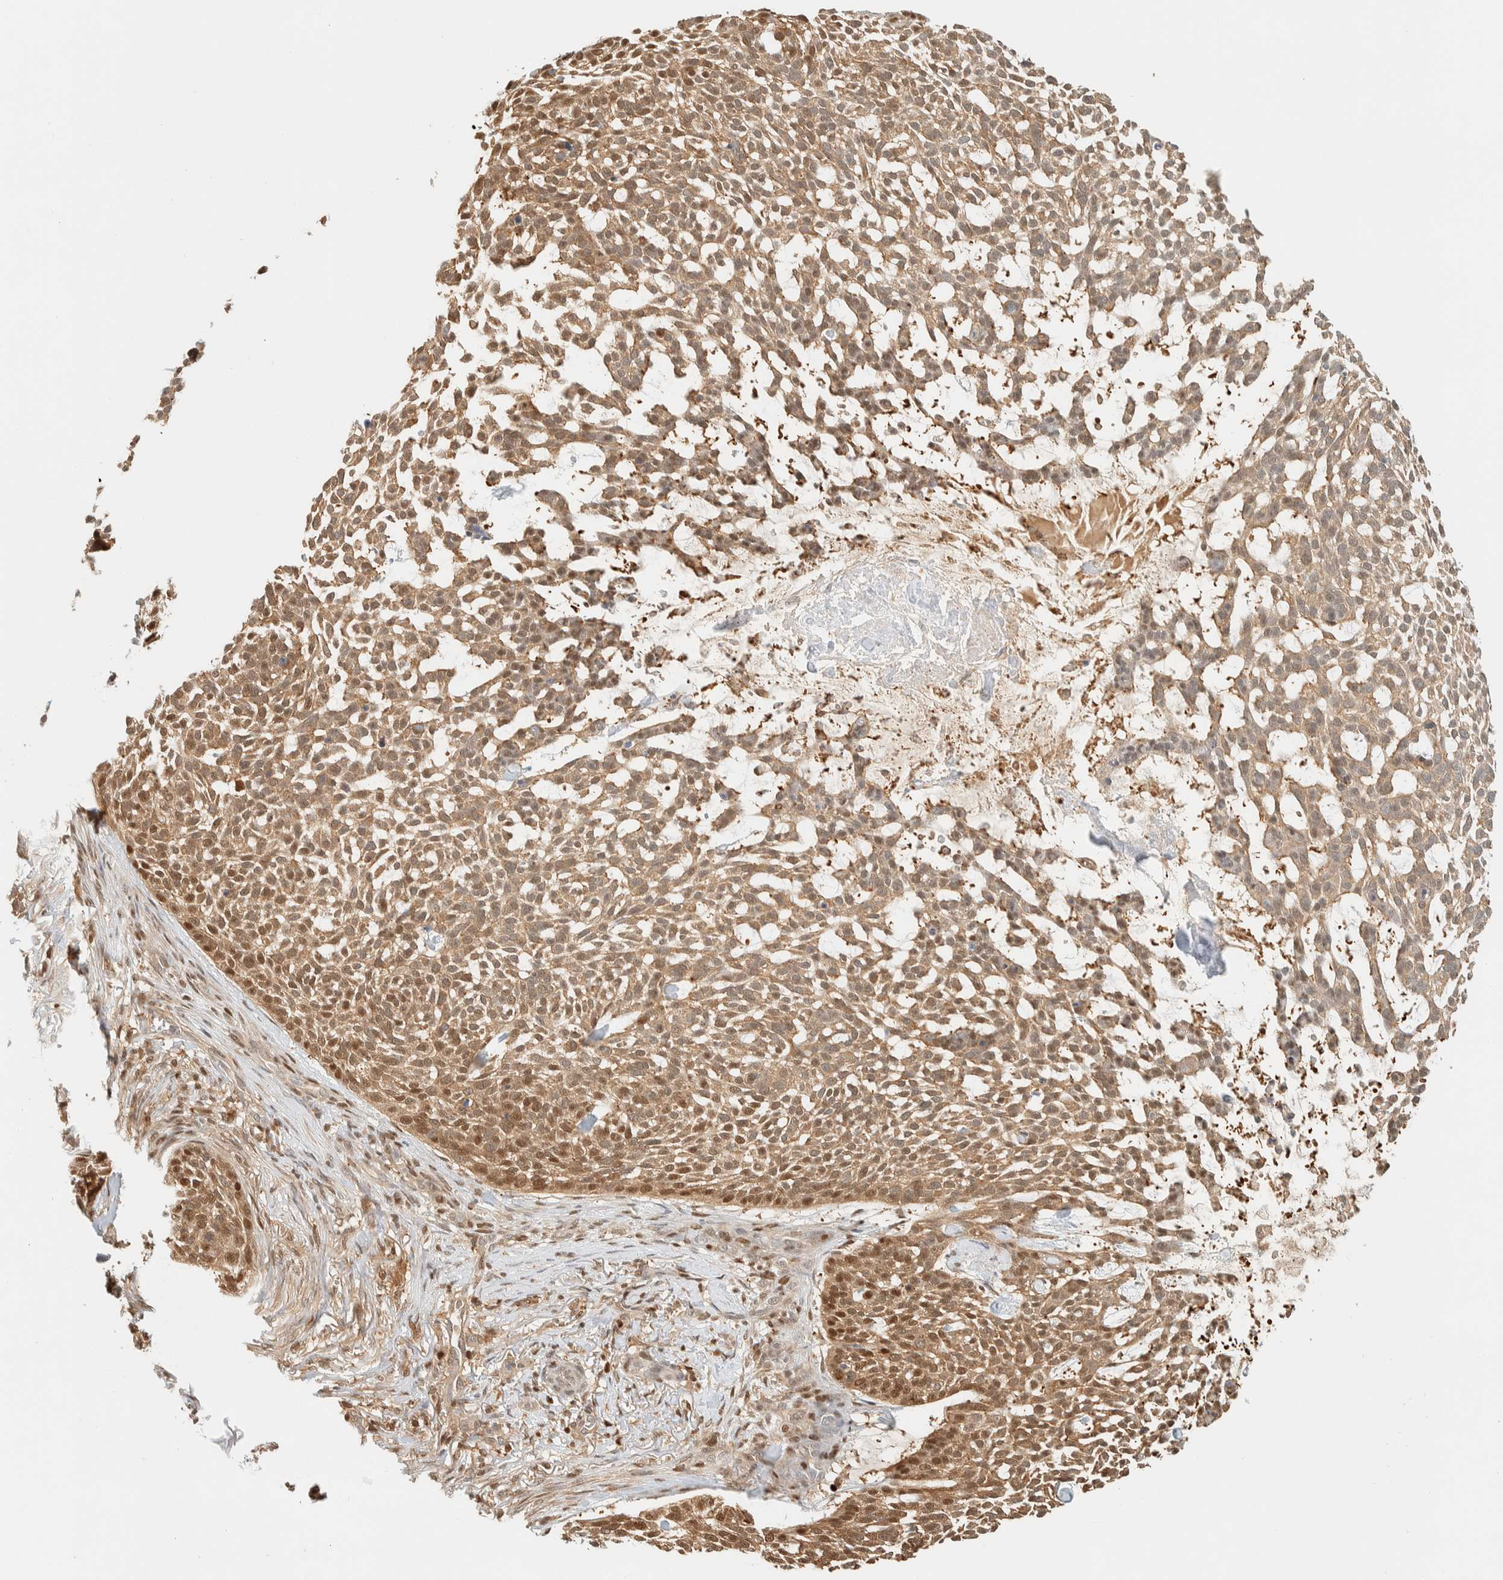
{"staining": {"intensity": "moderate", "quantity": ">75%", "location": "cytoplasmic/membranous,nuclear"}, "tissue": "skin cancer", "cell_type": "Tumor cells", "image_type": "cancer", "snomed": [{"axis": "morphology", "description": "Basal cell carcinoma"}, {"axis": "topography", "description": "Skin"}], "caption": "Immunohistochemistry (DAB (3,3'-diaminobenzidine)) staining of human skin cancer (basal cell carcinoma) demonstrates moderate cytoplasmic/membranous and nuclear protein positivity in approximately >75% of tumor cells. (DAB (3,3'-diaminobenzidine) = brown stain, brightfield microscopy at high magnification).", "gene": "ZBTB37", "patient": {"sex": "female", "age": 64}}